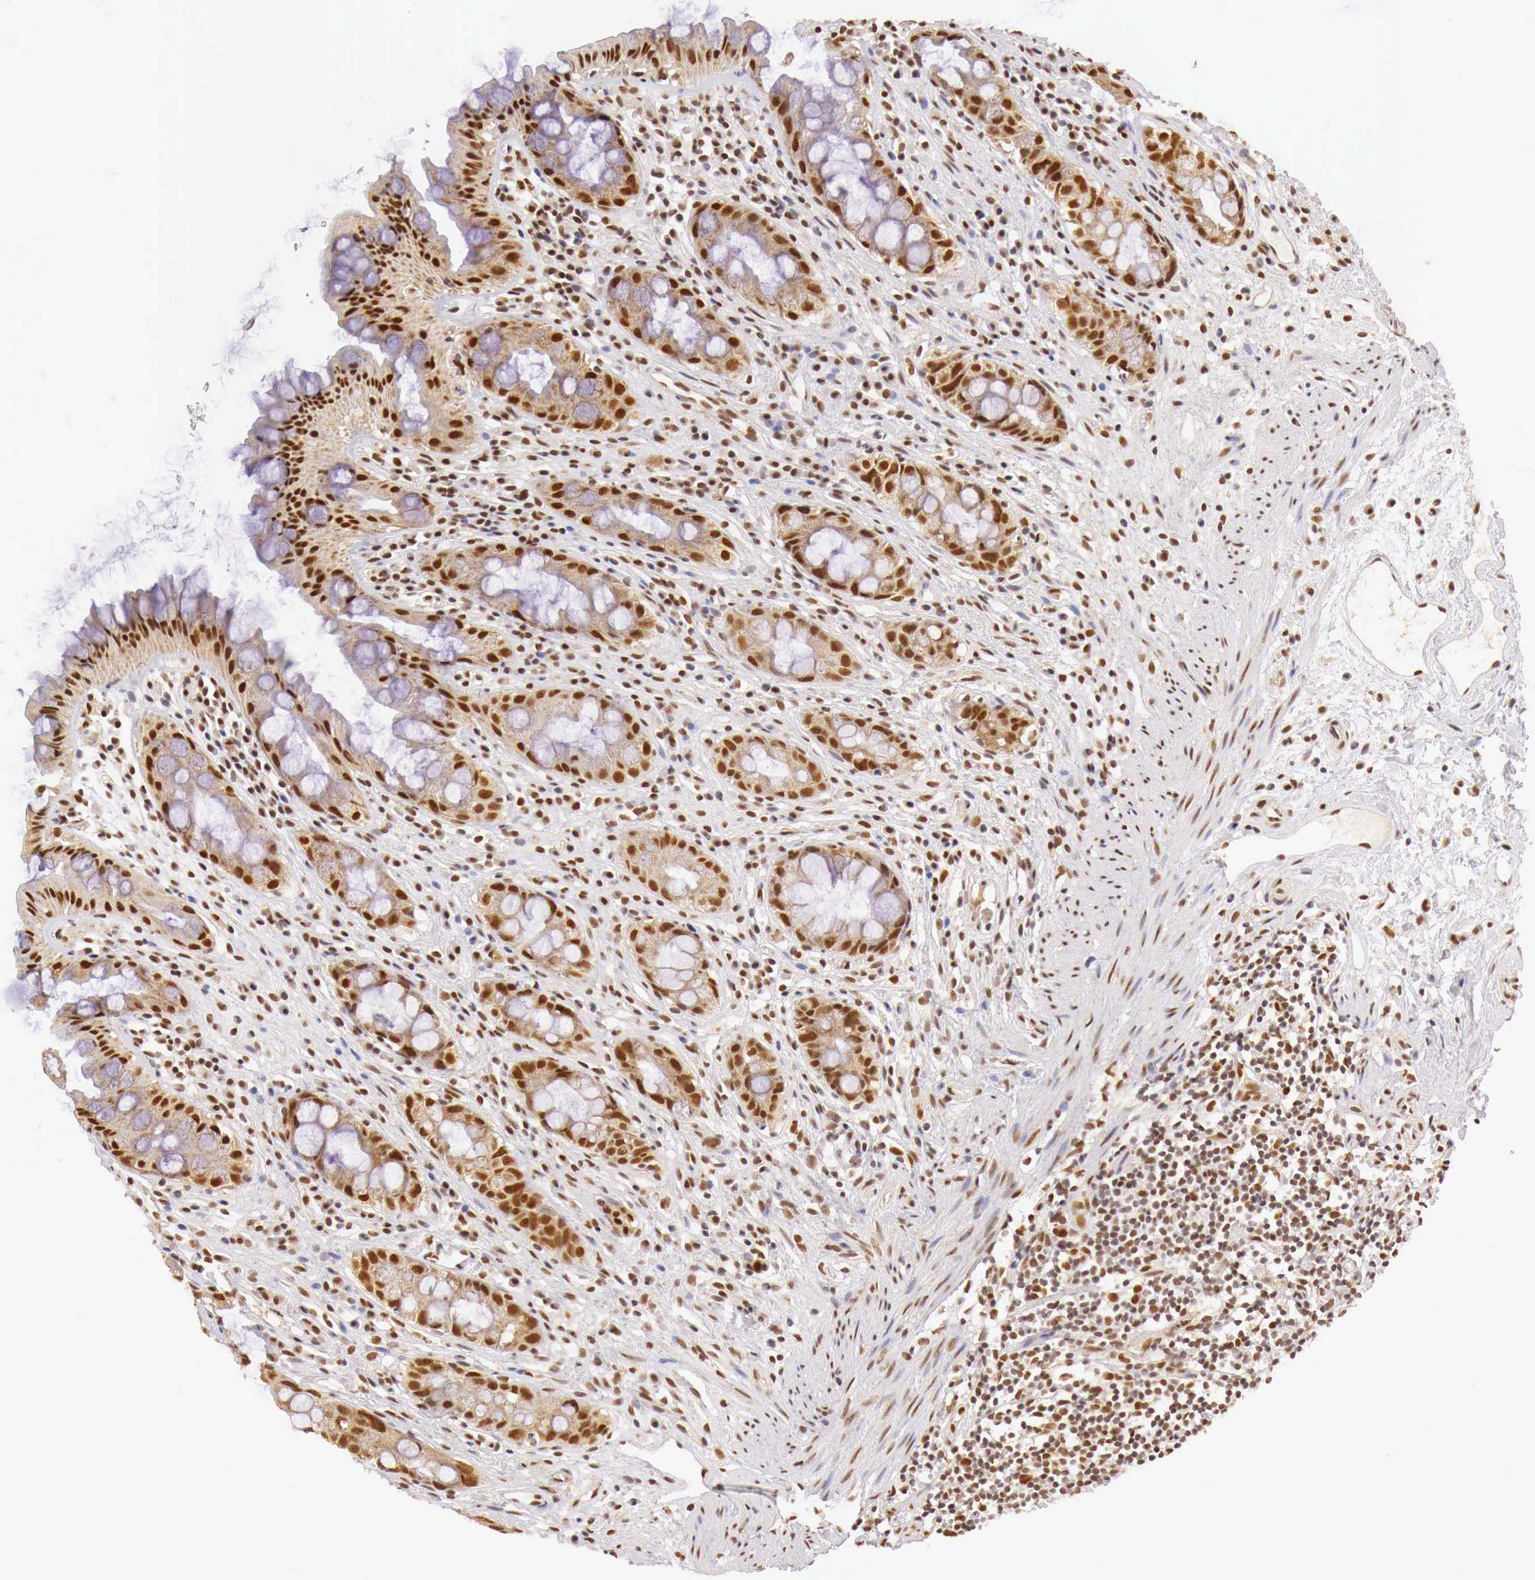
{"staining": {"intensity": "moderate", "quantity": ">75%", "location": "cytoplasmic/membranous,nuclear"}, "tissue": "rectum", "cell_type": "Glandular cells", "image_type": "normal", "snomed": [{"axis": "morphology", "description": "Normal tissue, NOS"}, {"axis": "topography", "description": "Rectum"}], "caption": "IHC image of unremarkable human rectum stained for a protein (brown), which displays medium levels of moderate cytoplasmic/membranous,nuclear expression in approximately >75% of glandular cells.", "gene": "GPKOW", "patient": {"sex": "male", "age": 65}}